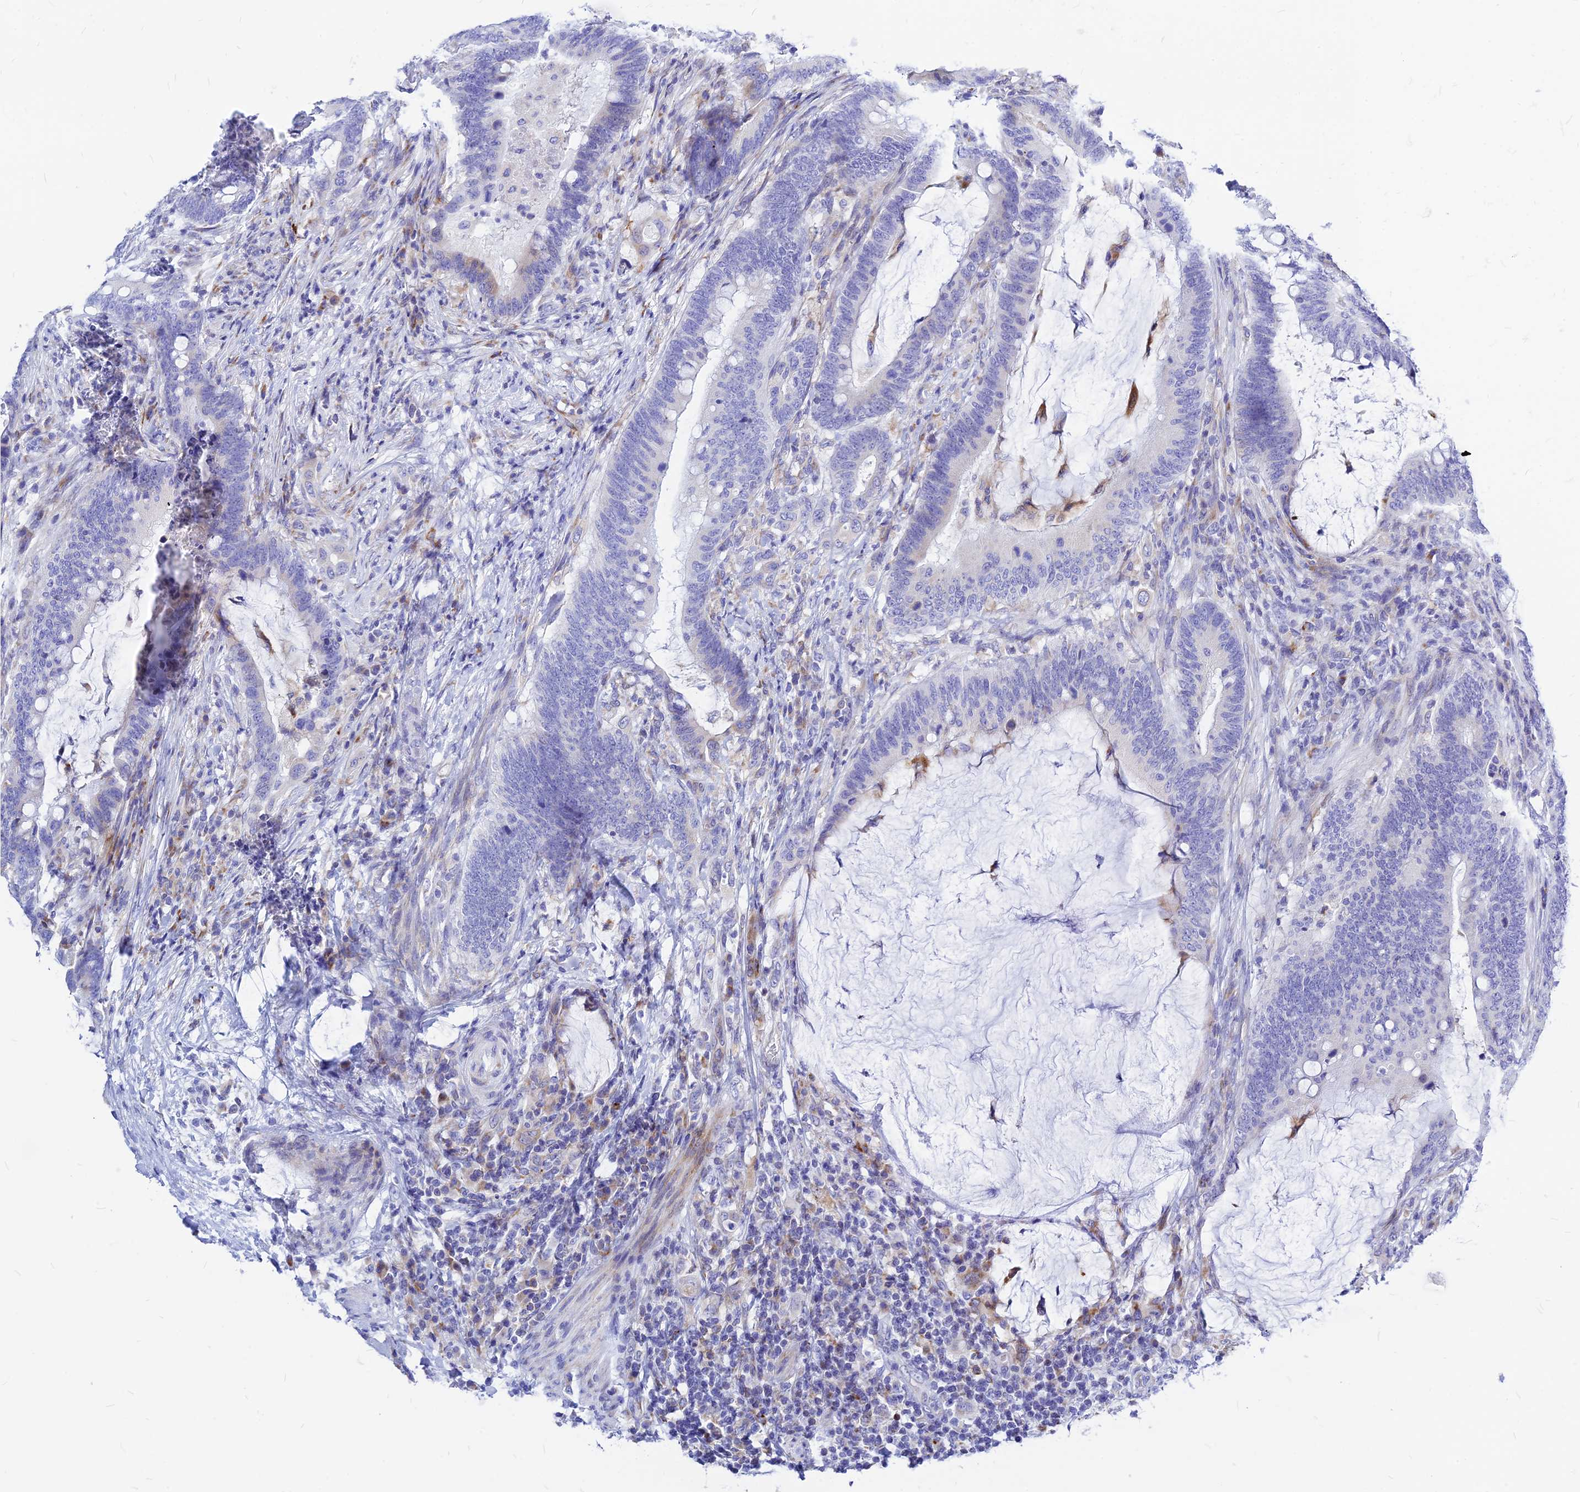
{"staining": {"intensity": "negative", "quantity": "none", "location": "none"}, "tissue": "colorectal cancer", "cell_type": "Tumor cells", "image_type": "cancer", "snomed": [{"axis": "morphology", "description": "Adenocarcinoma, NOS"}, {"axis": "topography", "description": "Colon"}], "caption": "High power microscopy photomicrograph of an immunohistochemistry histopathology image of colorectal cancer (adenocarcinoma), revealing no significant staining in tumor cells.", "gene": "CNOT6", "patient": {"sex": "female", "age": 66}}